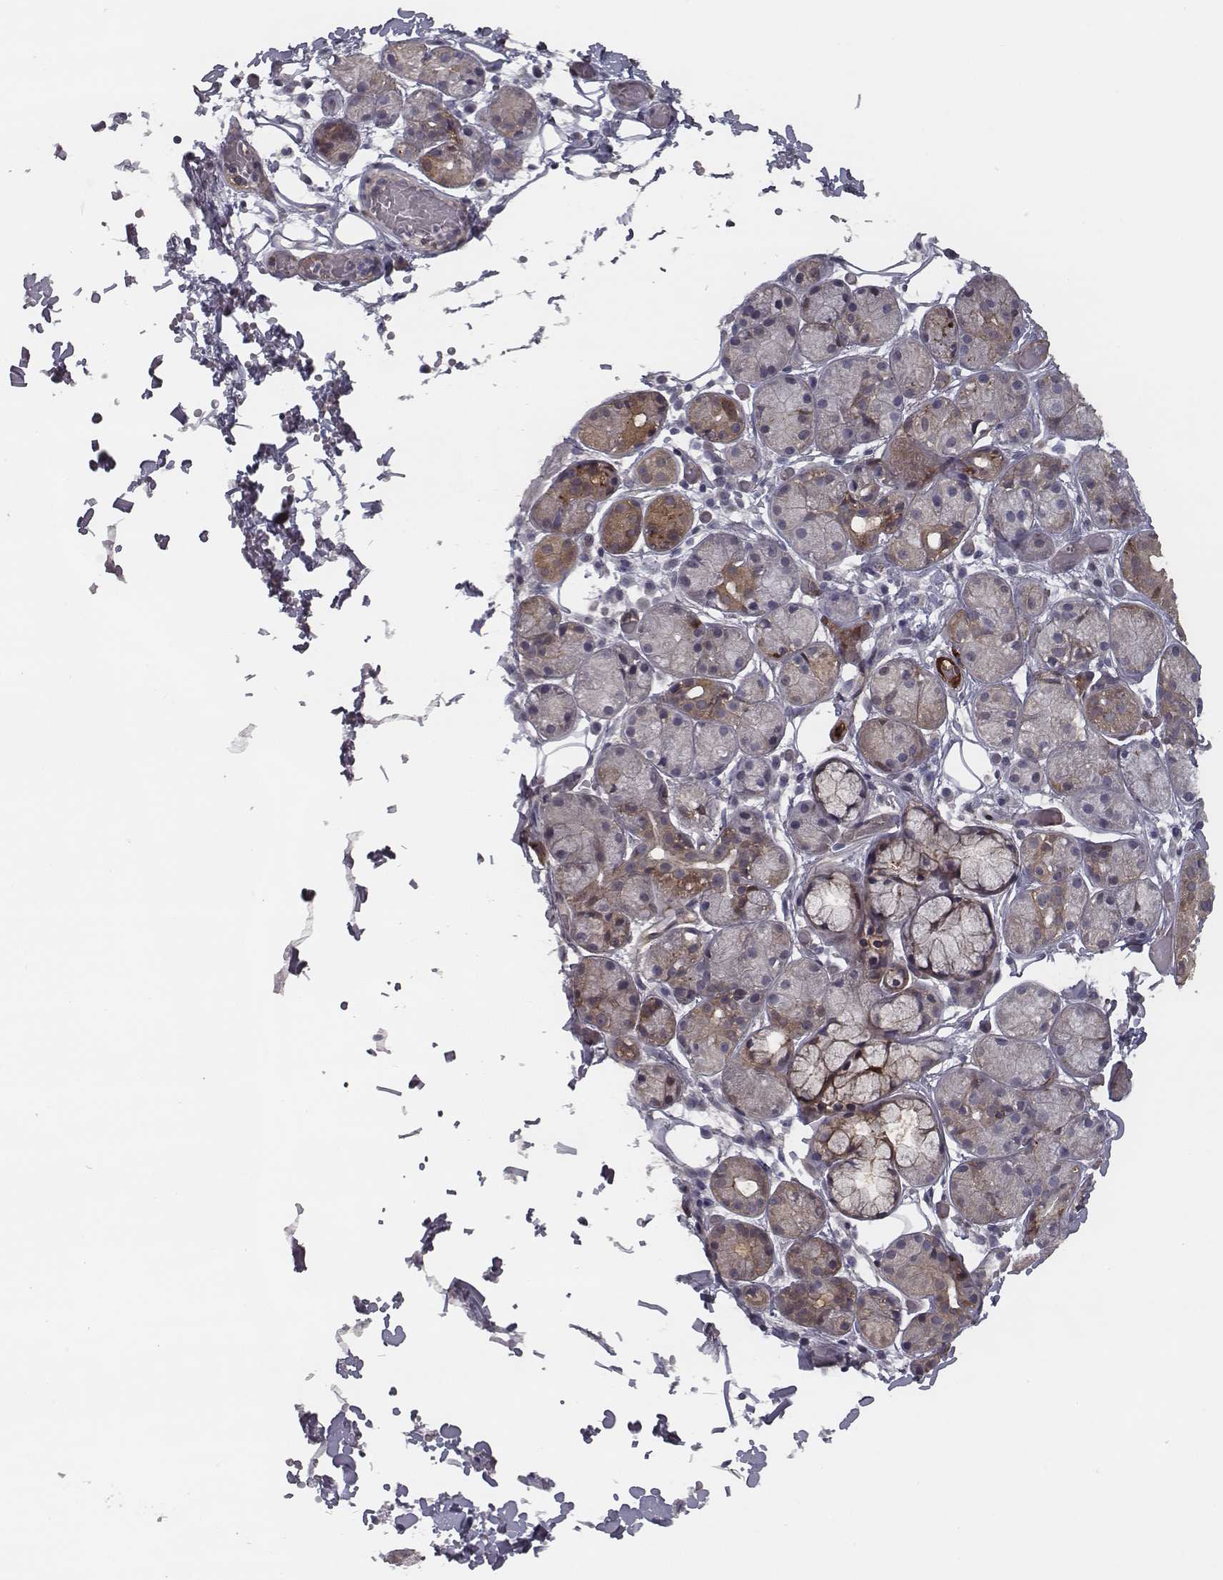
{"staining": {"intensity": "moderate", "quantity": "<25%", "location": "cytoplasmic/membranous"}, "tissue": "salivary gland", "cell_type": "Glandular cells", "image_type": "normal", "snomed": [{"axis": "morphology", "description": "Normal tissue, NOS"}, {"axis": "topography", "description": "Salivary gland"}, {"axis": "topography", "description": "Peripheral nerve tissue"}], "caption": "Salivary gland stained with a protein marker shows moderate staining in glandular cells.", "gene": "ISYNA1", "patient": {"sex": "male", "age": 71}}